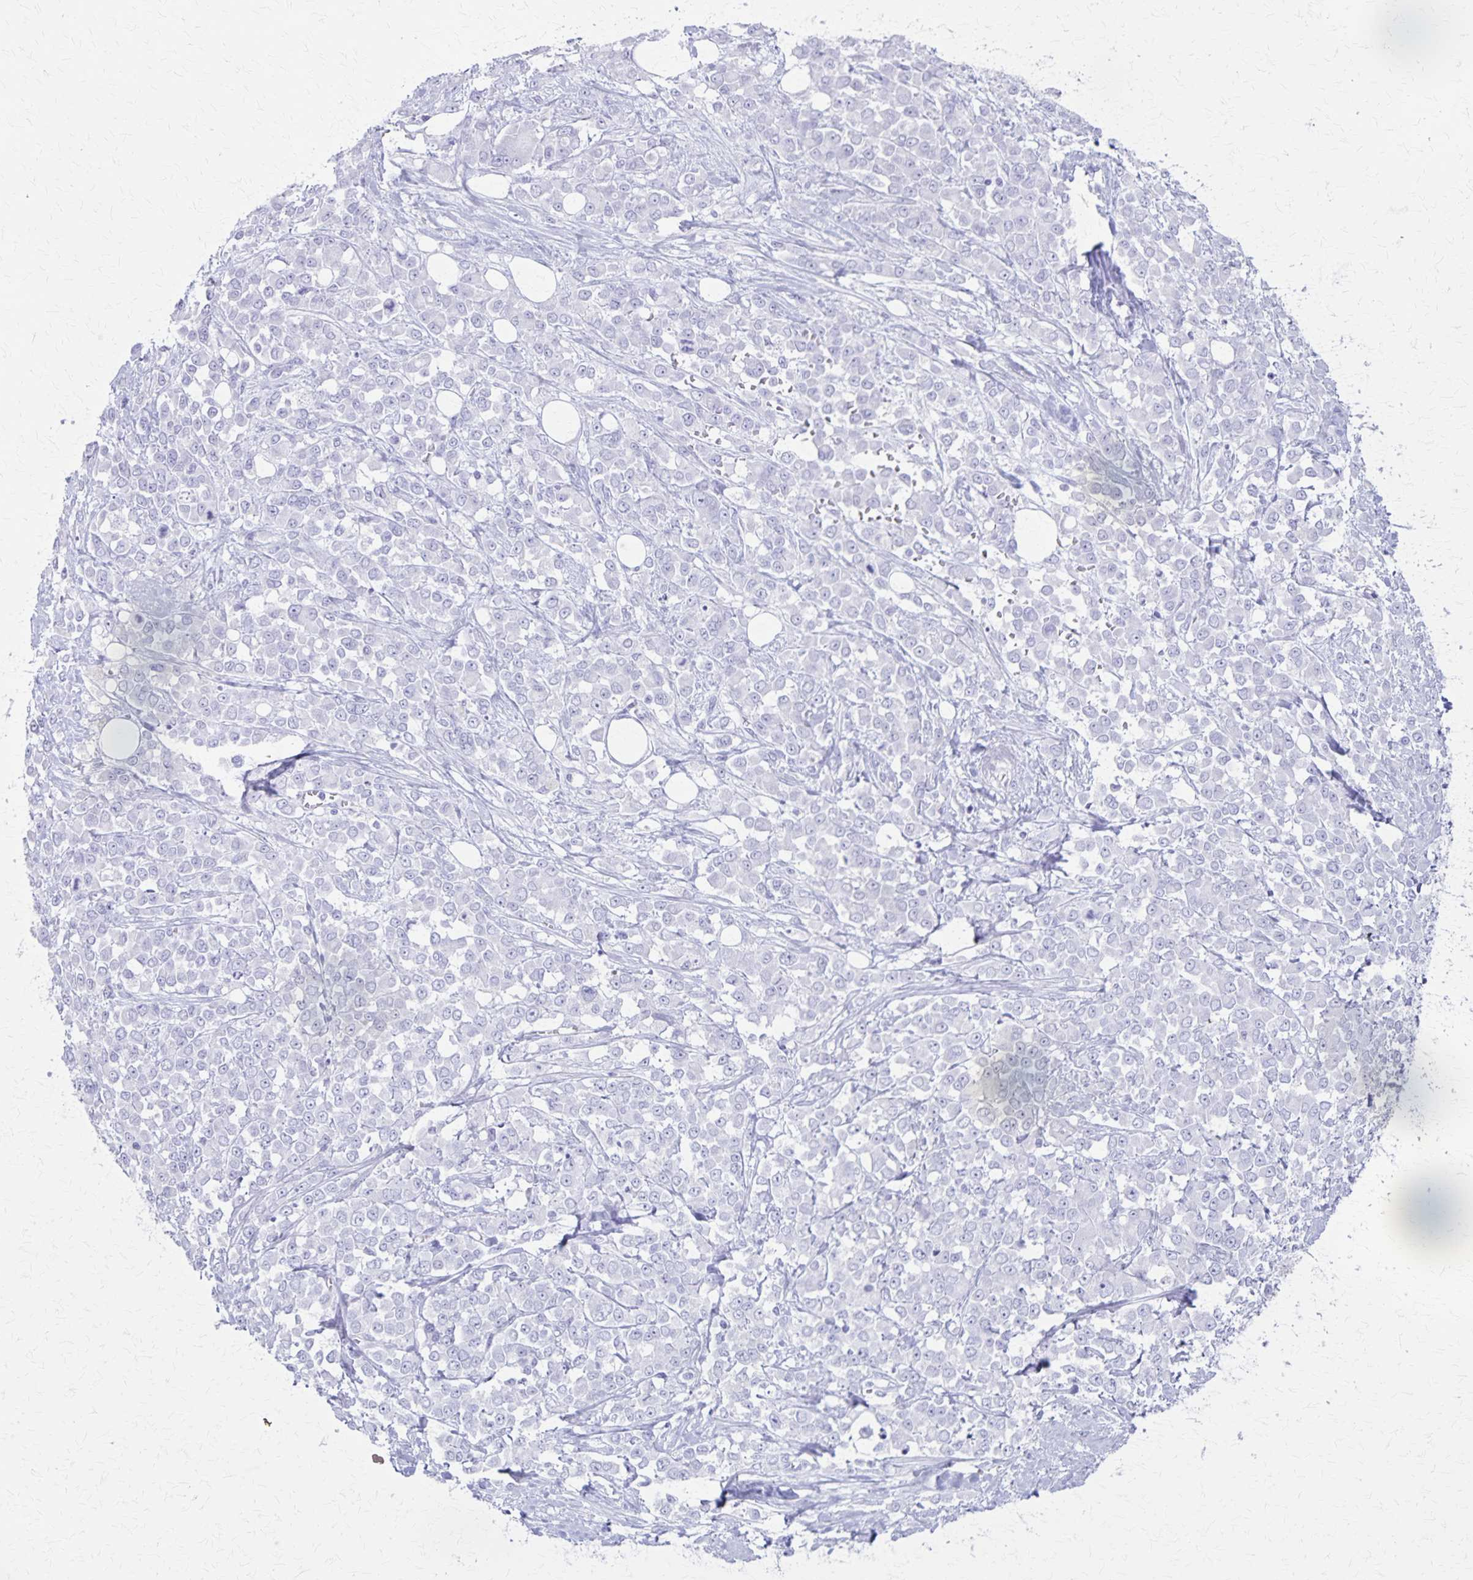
{"staining": {"intensity": "negative", "quantity": "none", "location": "none"}, "tissue": "stomach cancer", "cell_type": "Tumor cells", "image_type": "cancer", "snomed": [{"axis": "morphology", "description": "Adenocarcinoma, NOS"}, {"axis": "topography", "description": "Stomach"}], "caption": "A micrograph of adenocarcinoma (stomach) stained for a protein exhibits no brown staining in tumor cells.", "gene": "DEFA5", "patient": {"sex": "female", "age": 76}}